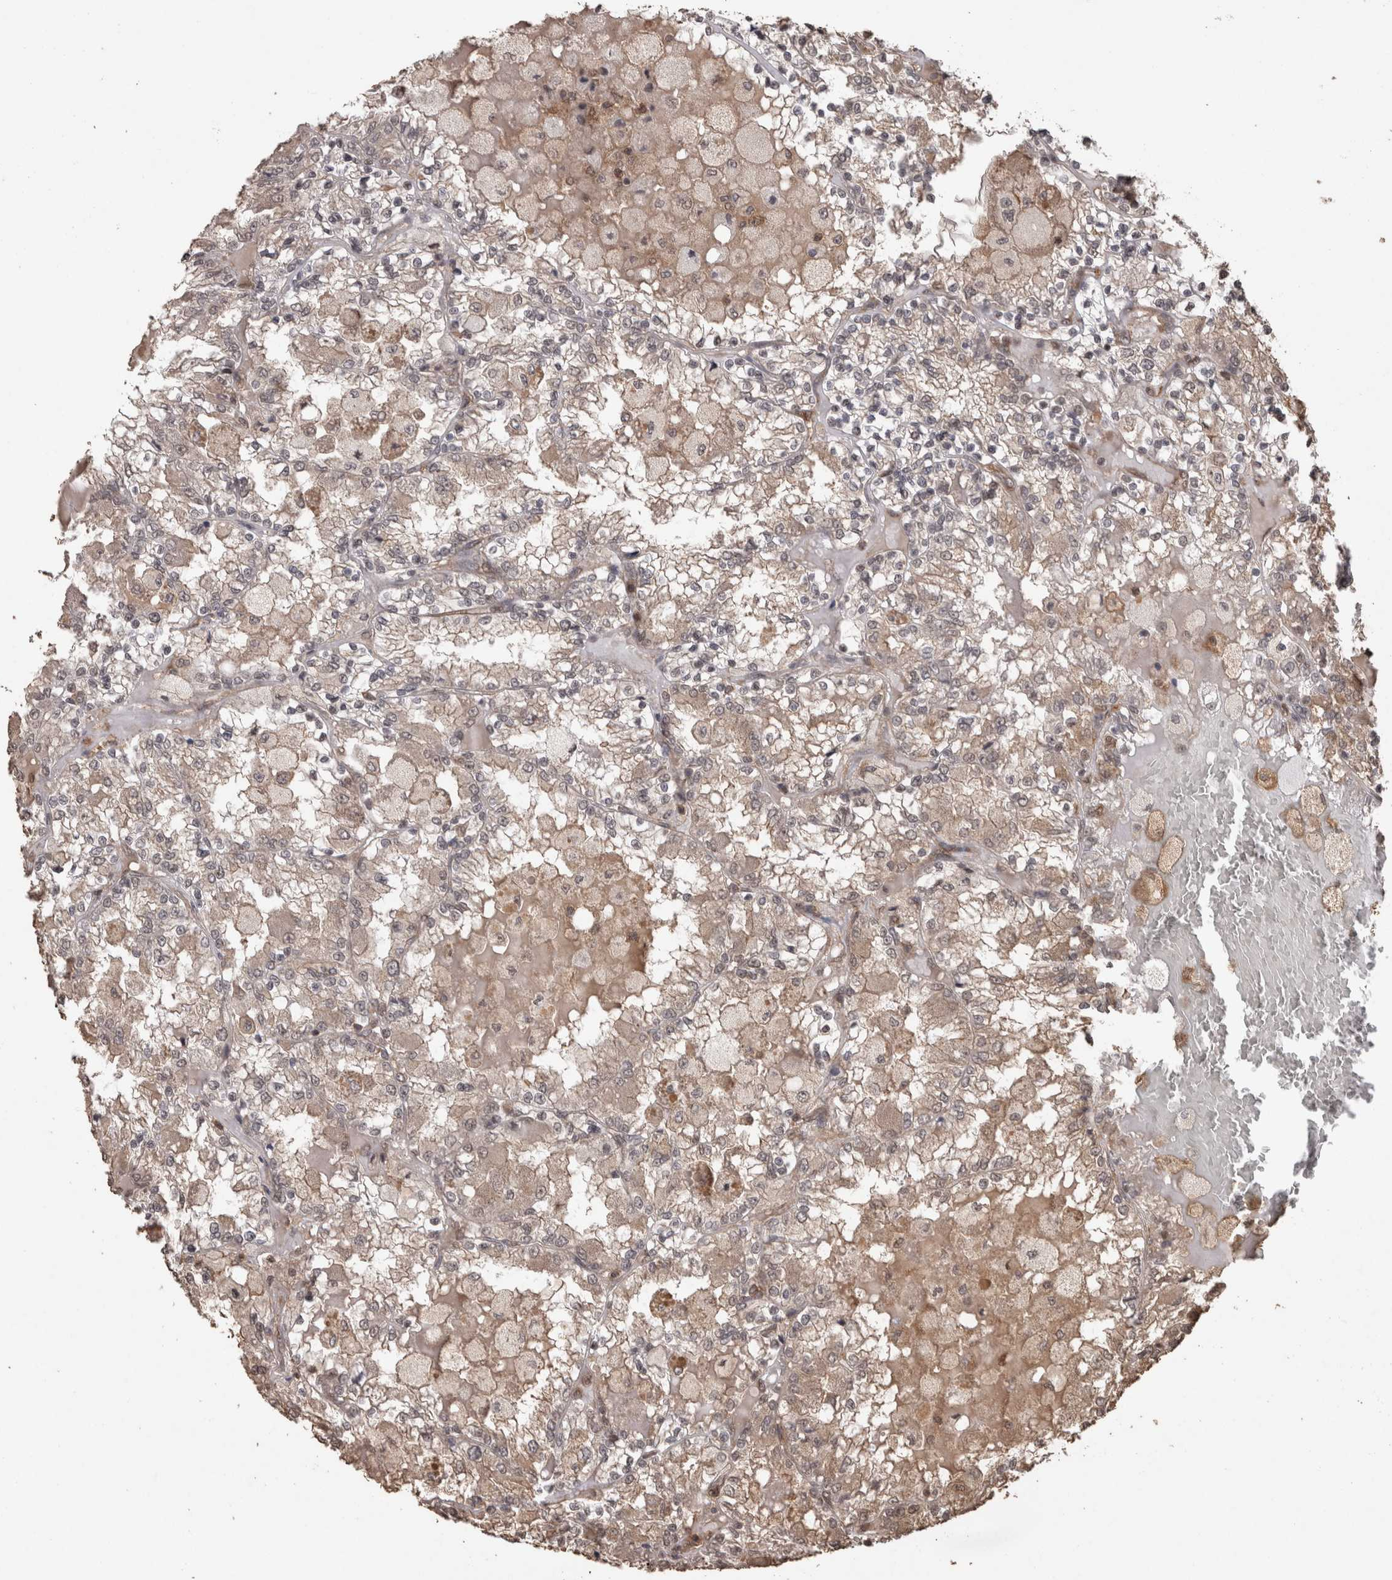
{"staining": {"intensity": "weak", "quantity": ">75%", "location": "cytoplasmic/membranous"}, "tissue": "renal cancer", "cell_type": "Tumor cells", "image_type": "cancer", "snomed": [{"axis": "morphology", "description": "Adenocarcinoma, NOS"}, {"axis": "topography", "description": "Kidney"}], "caption": "Immunohistochemistry (DAB (3,3'-diaminobenzidine)) staining of renal cancer shows weak cytoplasmic/membranous protein positivity in about >75% of tumor cells.", "gene": "PINK1", "patient": {"sex": "female", "age": 56}}